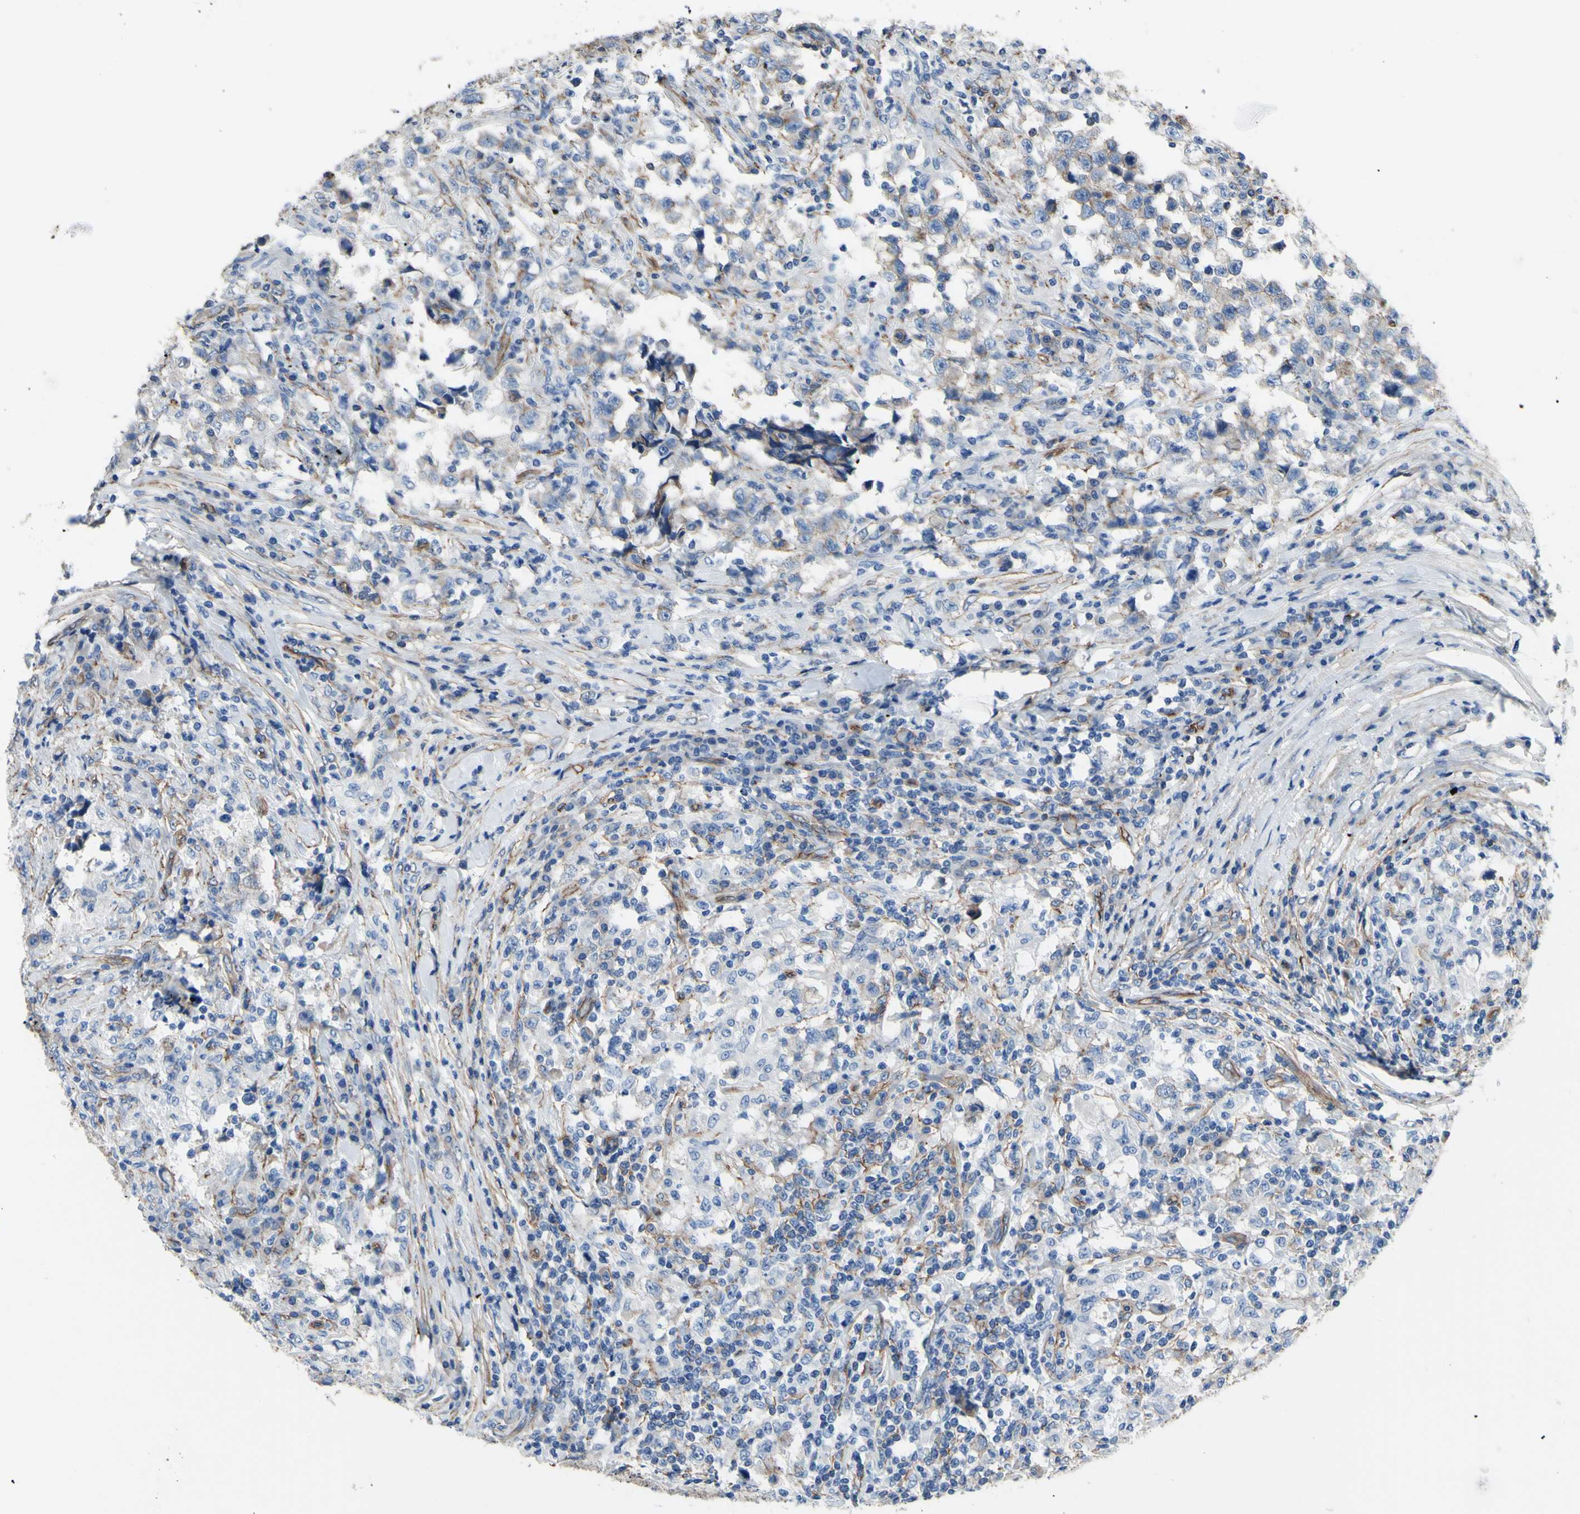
{"staining": {"intensity": "negative", "quantity": "none", "location": "none"}, "tissue": "testis cancer", "cell_type": "Tumor cells", "image_type": "cancer", "snomed": [{"axis": "morphology", "description": "Carcinoma, Embryonal, NOS"}, {"axis": "topography", "description": "Testis"}], "caption": "Immunohistochemistry of human testis embryonal carcinoma displays no positivity in tumor cells. (Immunohistochemistry, brightfield microscopy, high magnification).", "gene": "TPBG", "patient": {"sex": "male", "age": 21}}